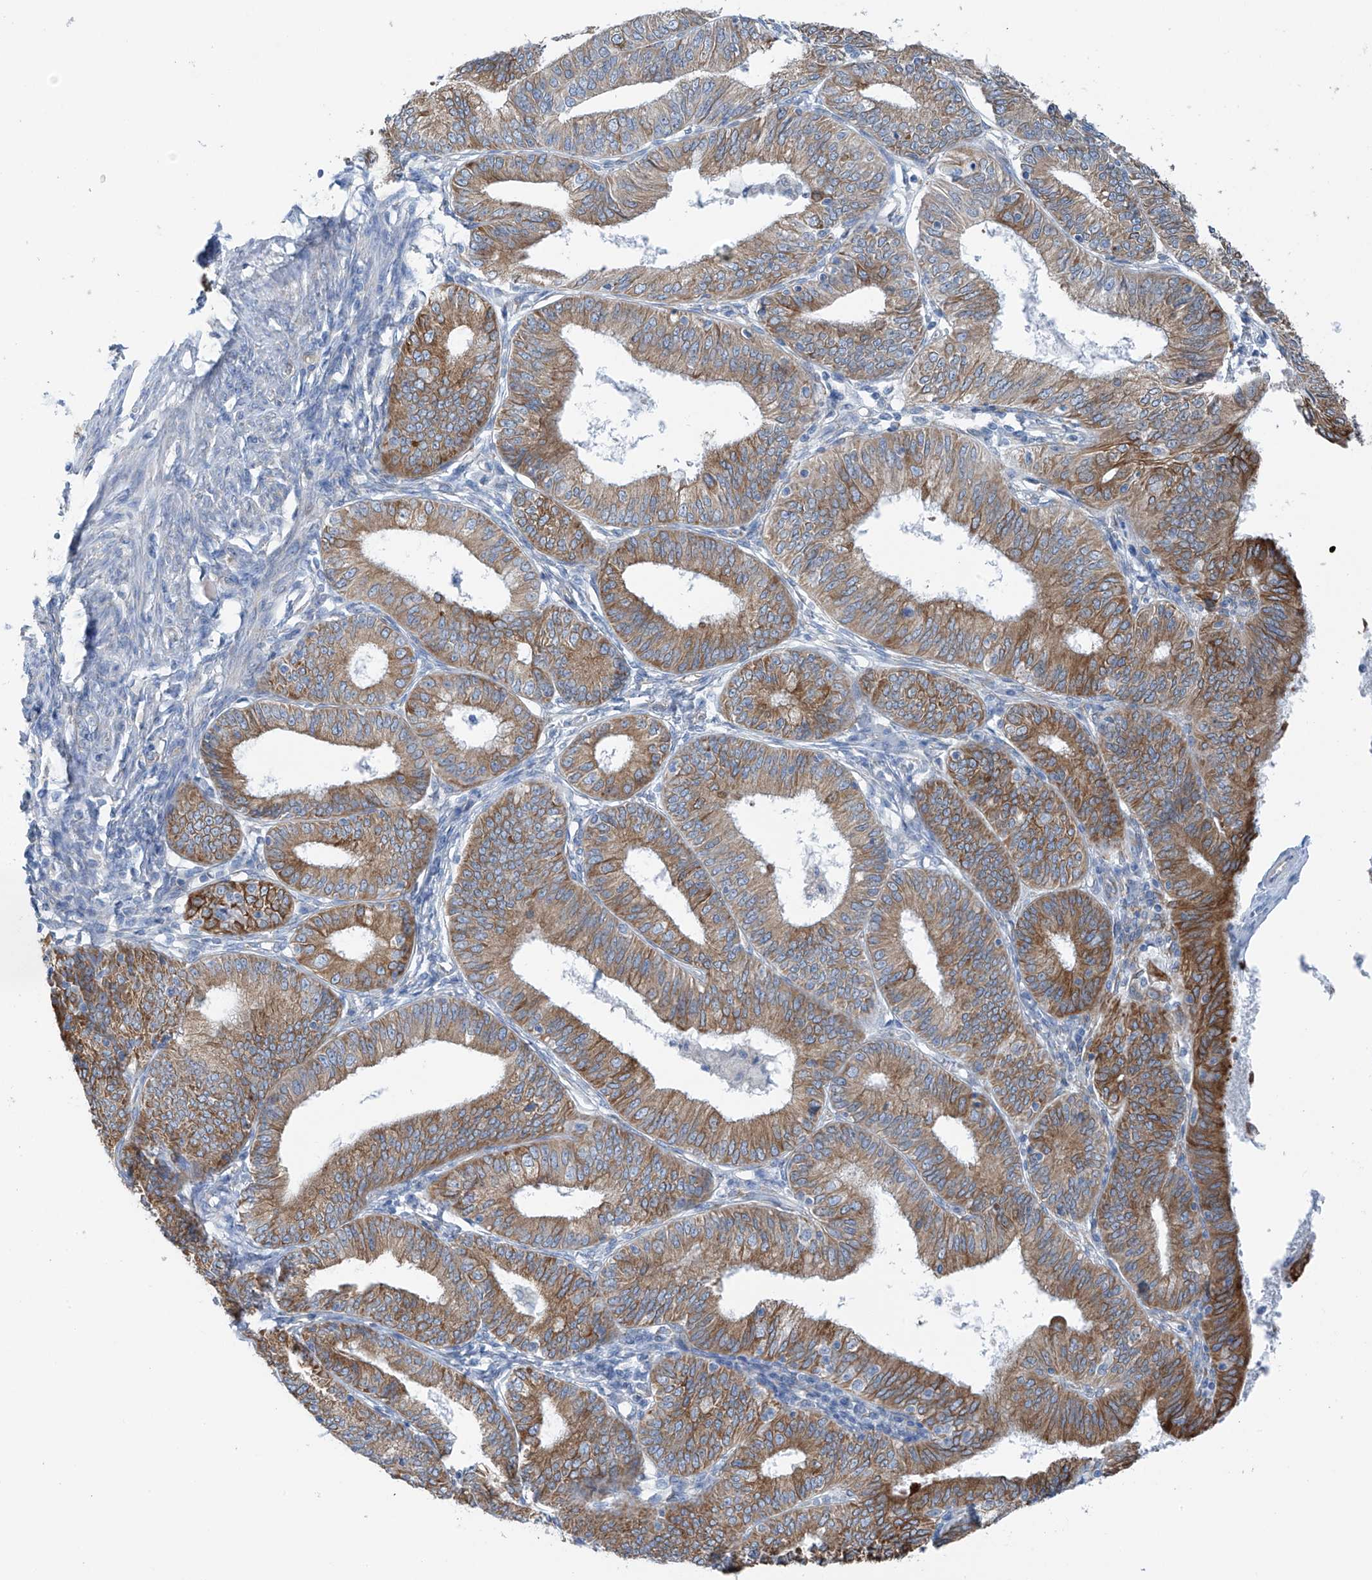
{"staining": {"intensity": "moderate", "quantity": ">75%", "location": "cytoplasmic/membranous"}, "tissue": "endometrial cancer", "cell_type": "Tumor cells", "image_type": "cancer", "snomed": [{"axis": "morphology", "description": "Adenocarcinoma, NOS"}, {"axis": "topography", "description": "Endometrium"}], "caption": "Protein staining of endometrial adenocarcinoma tissue demonstrates moderate cytoplasmic/membranous staining in about >75% of tumor cells. Immunohistochemistry stains the protein in brown and the nuclei are stained blue.", "gene": "RCN2", "patient": {"sex": "female", "age": 51}}